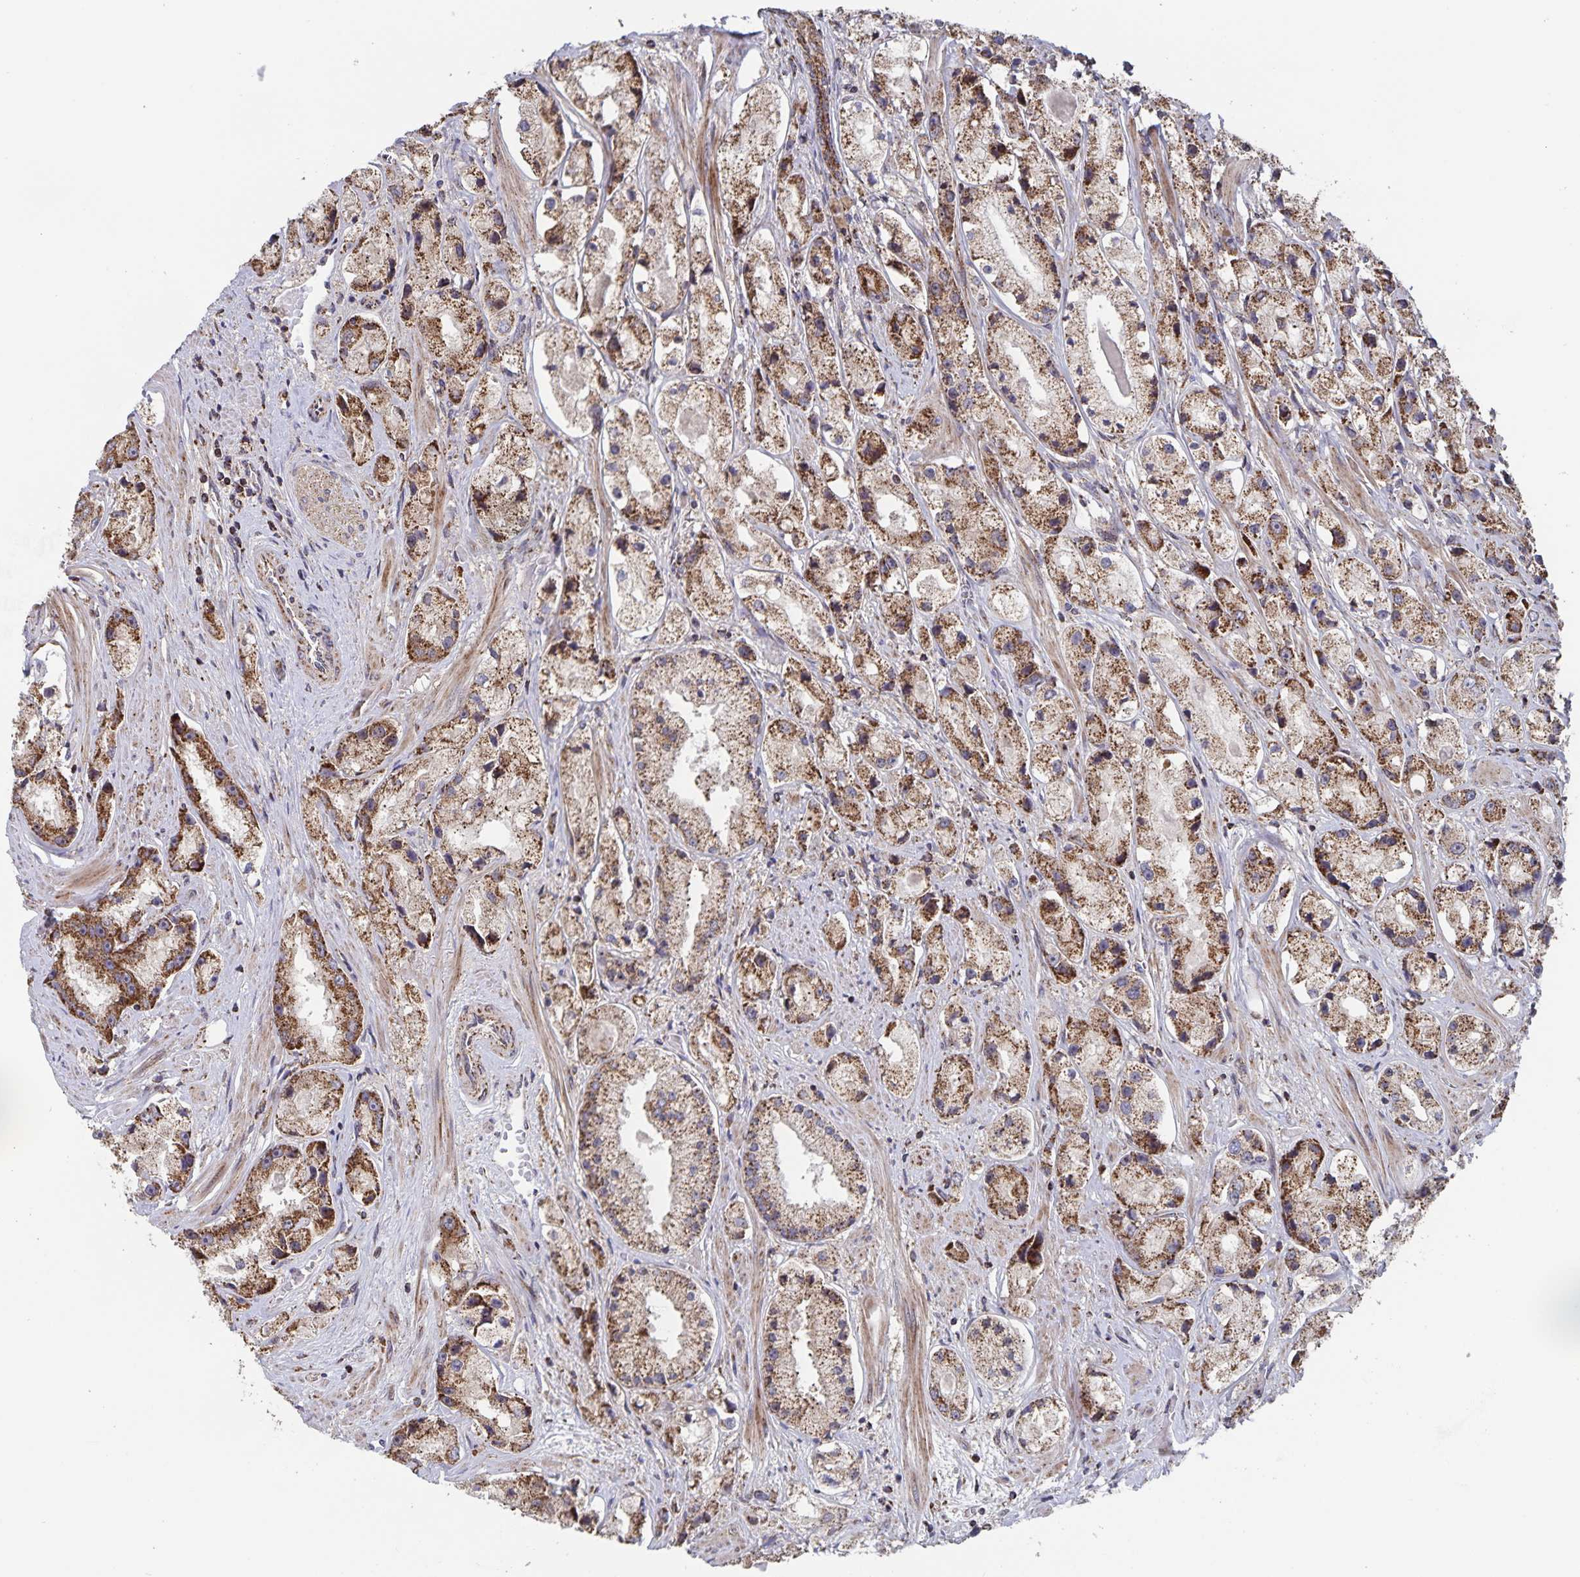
{"staining": {"intensity": "moderate", "quantity": ">75%", "location": "cytoplasmic/membranous"}, "tissue": "prostate cancer", "cell_type": "Tumor cells", "image_type": "cancer", "snomed": [{"axis": "morphology", "description": "Adenocarcinoma, High grade"}, {"axis": "topography", "description": "Prostate"}], "caption": "Protein analysis of prostate cancer tissue reveals moderate cytoplasmic/membranous positivity in about >75% of tumor cells.", "gene": "ACACA", "patient": {"sex": "male", "age": 67}}